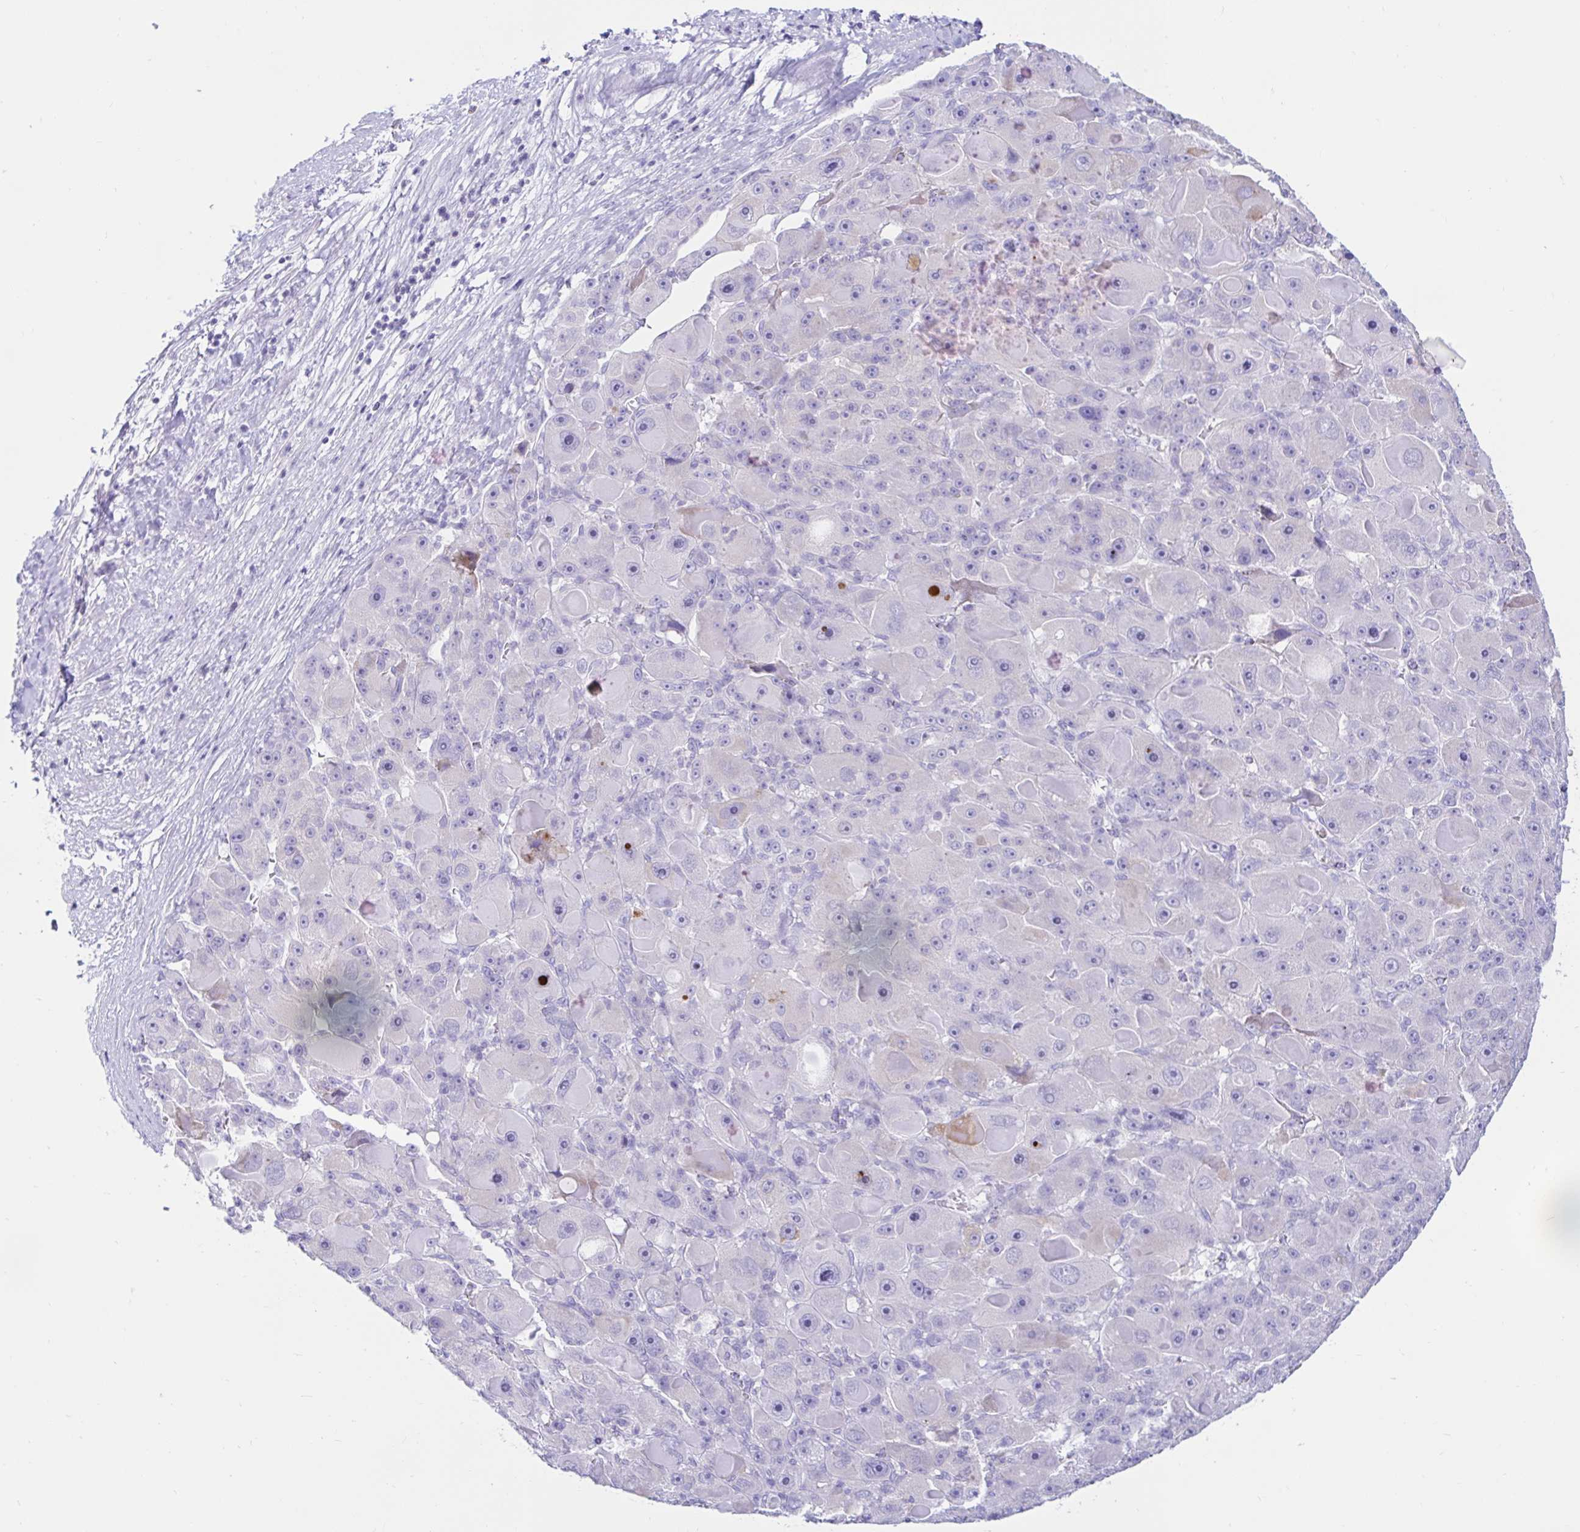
{"staining": {"intensity": "negative", "quantity": "none", "location": "none"}, "tissue": "liver cancer", "cell_type": "Tumor cells", "image_type": "cancer", "snomed": [{"axis": "morphology", "description": "Carcinoma, Hepatocellular, NOS"}, {"axis": "topography", "description": "Liver"}], "caption": "An image of human liver cancer (hepatocellular carcinoma) is negative for staining in tumor cells.", "gene": "BEST1", "patient": {"sex": "male", "age": 76}}